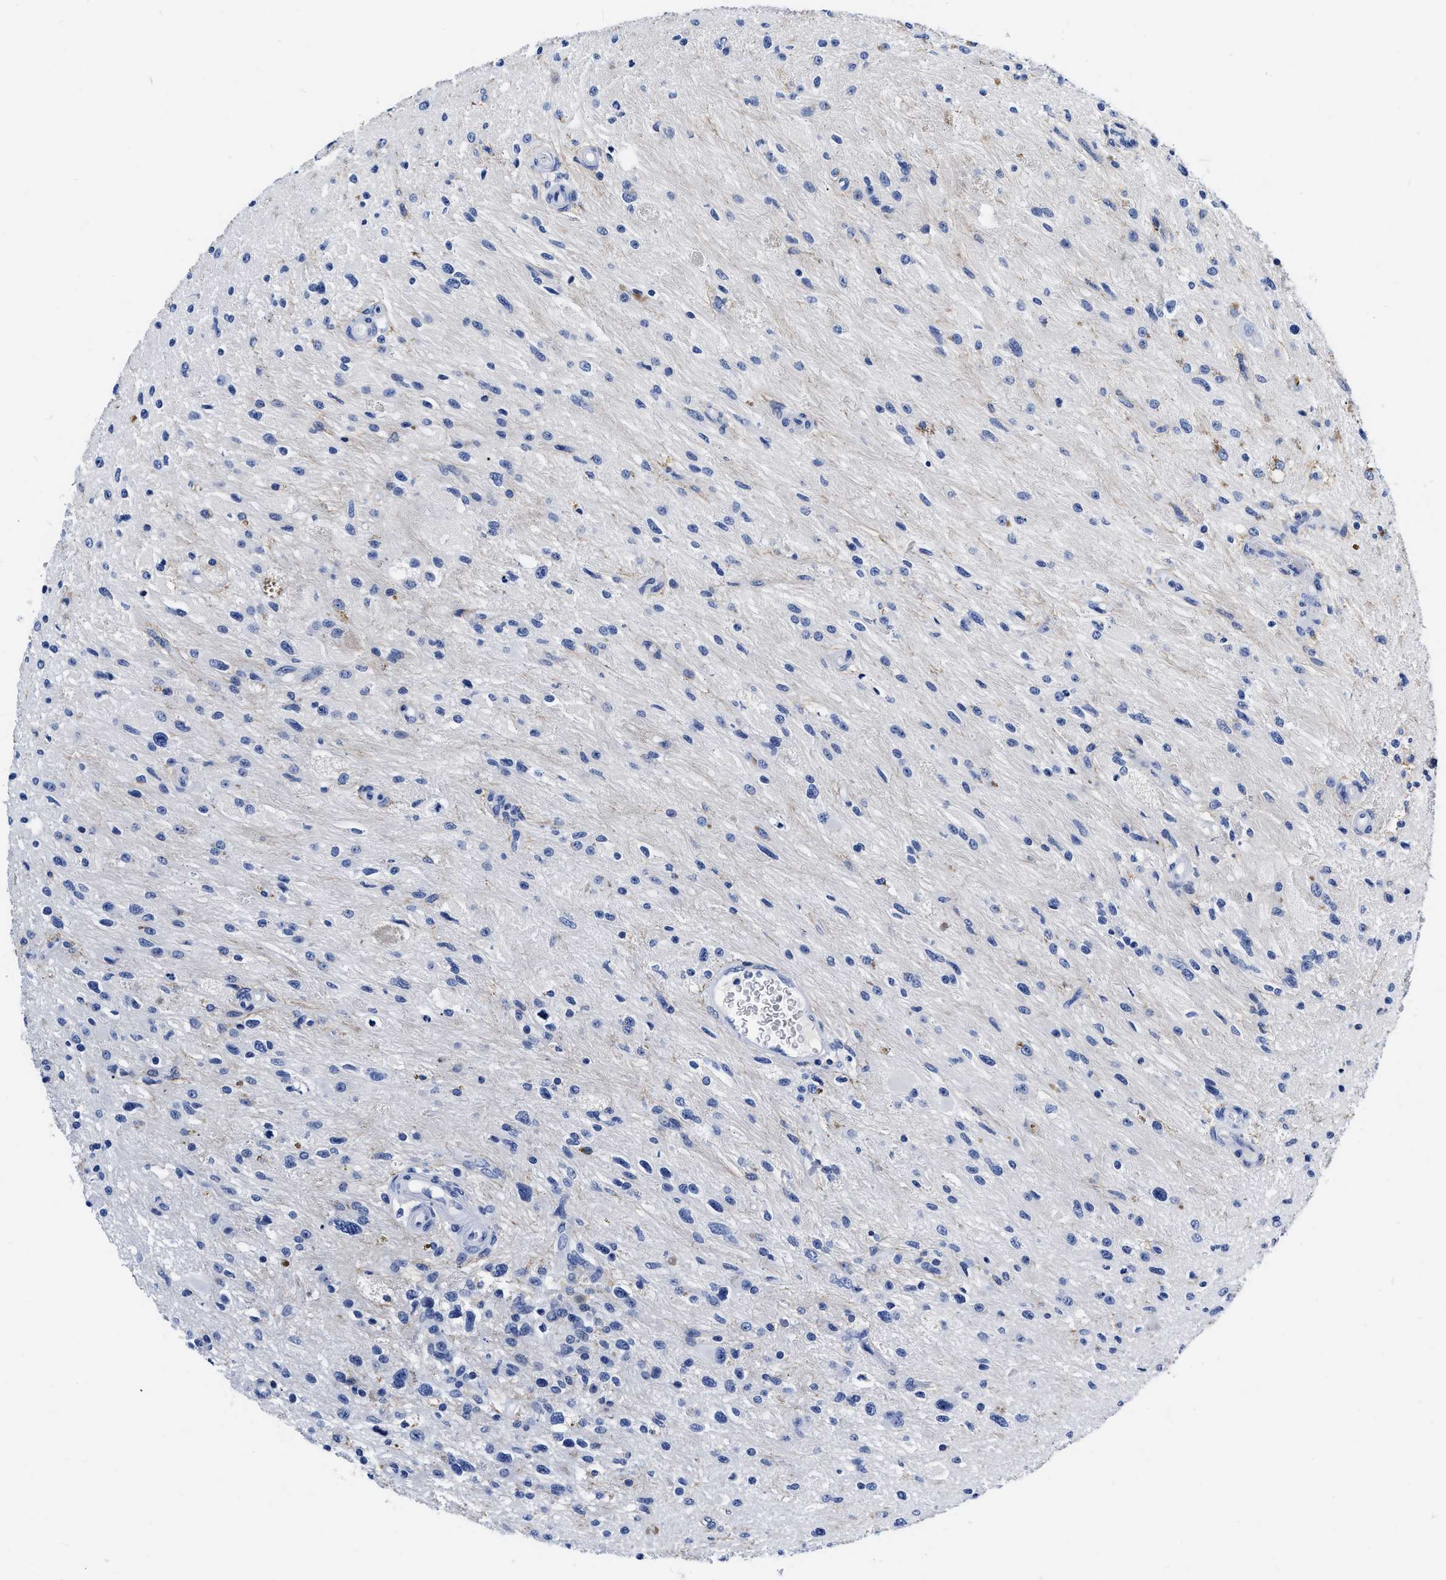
{"staining": {"intensity": "negative", "quantity": "none", "location": "none"}, "tissue": "glioma", "cell_type": "Tumor cells", "image_type": "cancer", "snomed": [{"axis": "morphology", "description": "Glioma, malignant, High grade"}, {"axis": "topography", "description": "Brain"}], "caption": "Immunohistochemical staining of human glioma reveals no significant expression in tumor cells. (DAB immunohistochemistry (IHC), high magnification).", "gene": "CER1", "patient": {"sex": "male", "age": 33}}